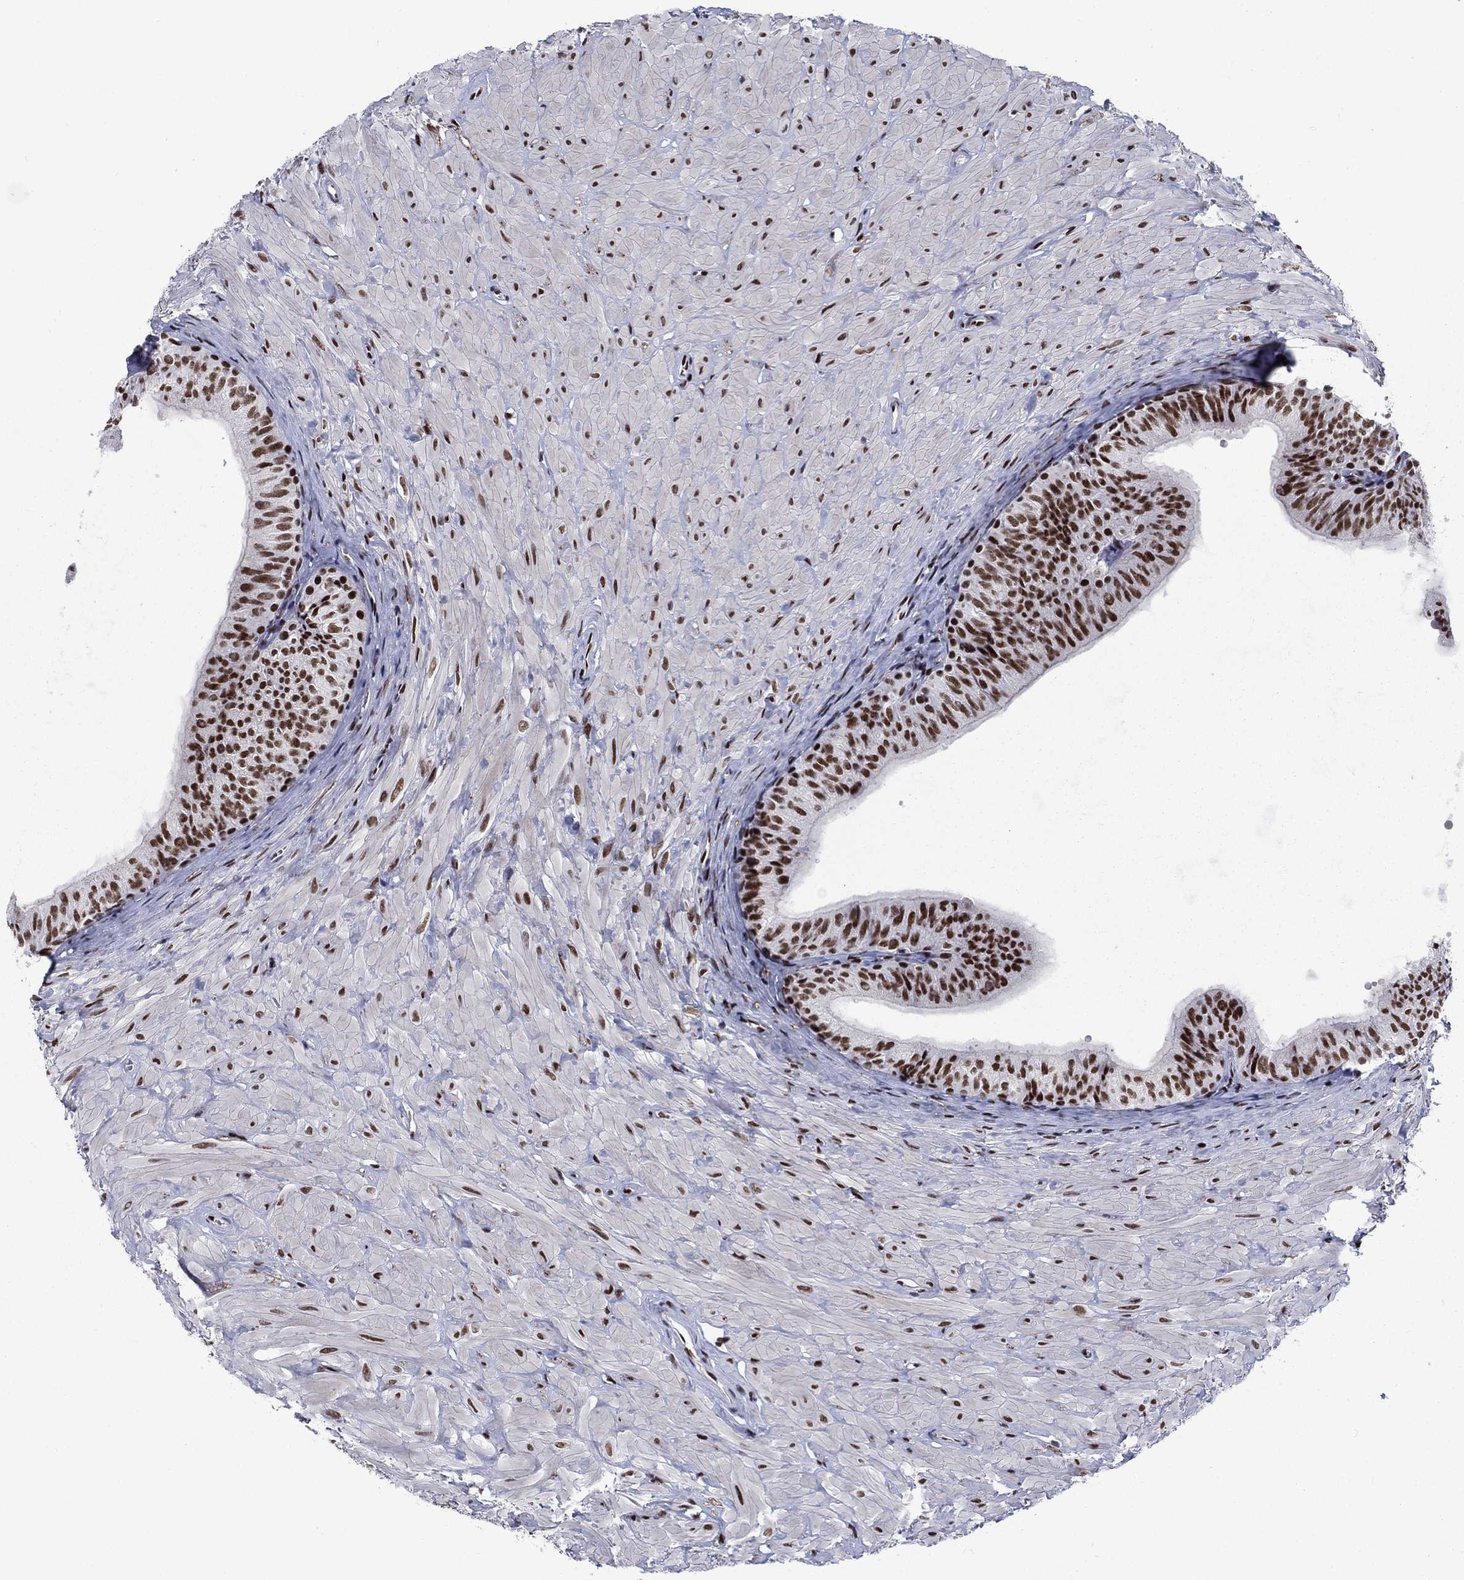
{"staining": {"intensity": "strong", "quantity": ">75%", "location": "nuclear"}, "tissue": "epididymis", "cell_type": "Glandular cells", "image_type": "normal", "snomed": [{"axis": "morphology", "description": "Normal tissue, NOS"}, {"axis": "topography", "description": "Epididymis"}, {"axis": "topography", "description": "Vas deferens"}], "caption": "IHC of benign epididymis demonstrates high levels of strong nuclear staining in about >75% of glandular cells.", "gene": "RPRD1B", "patient": {"sex": "male", "age": 23}}